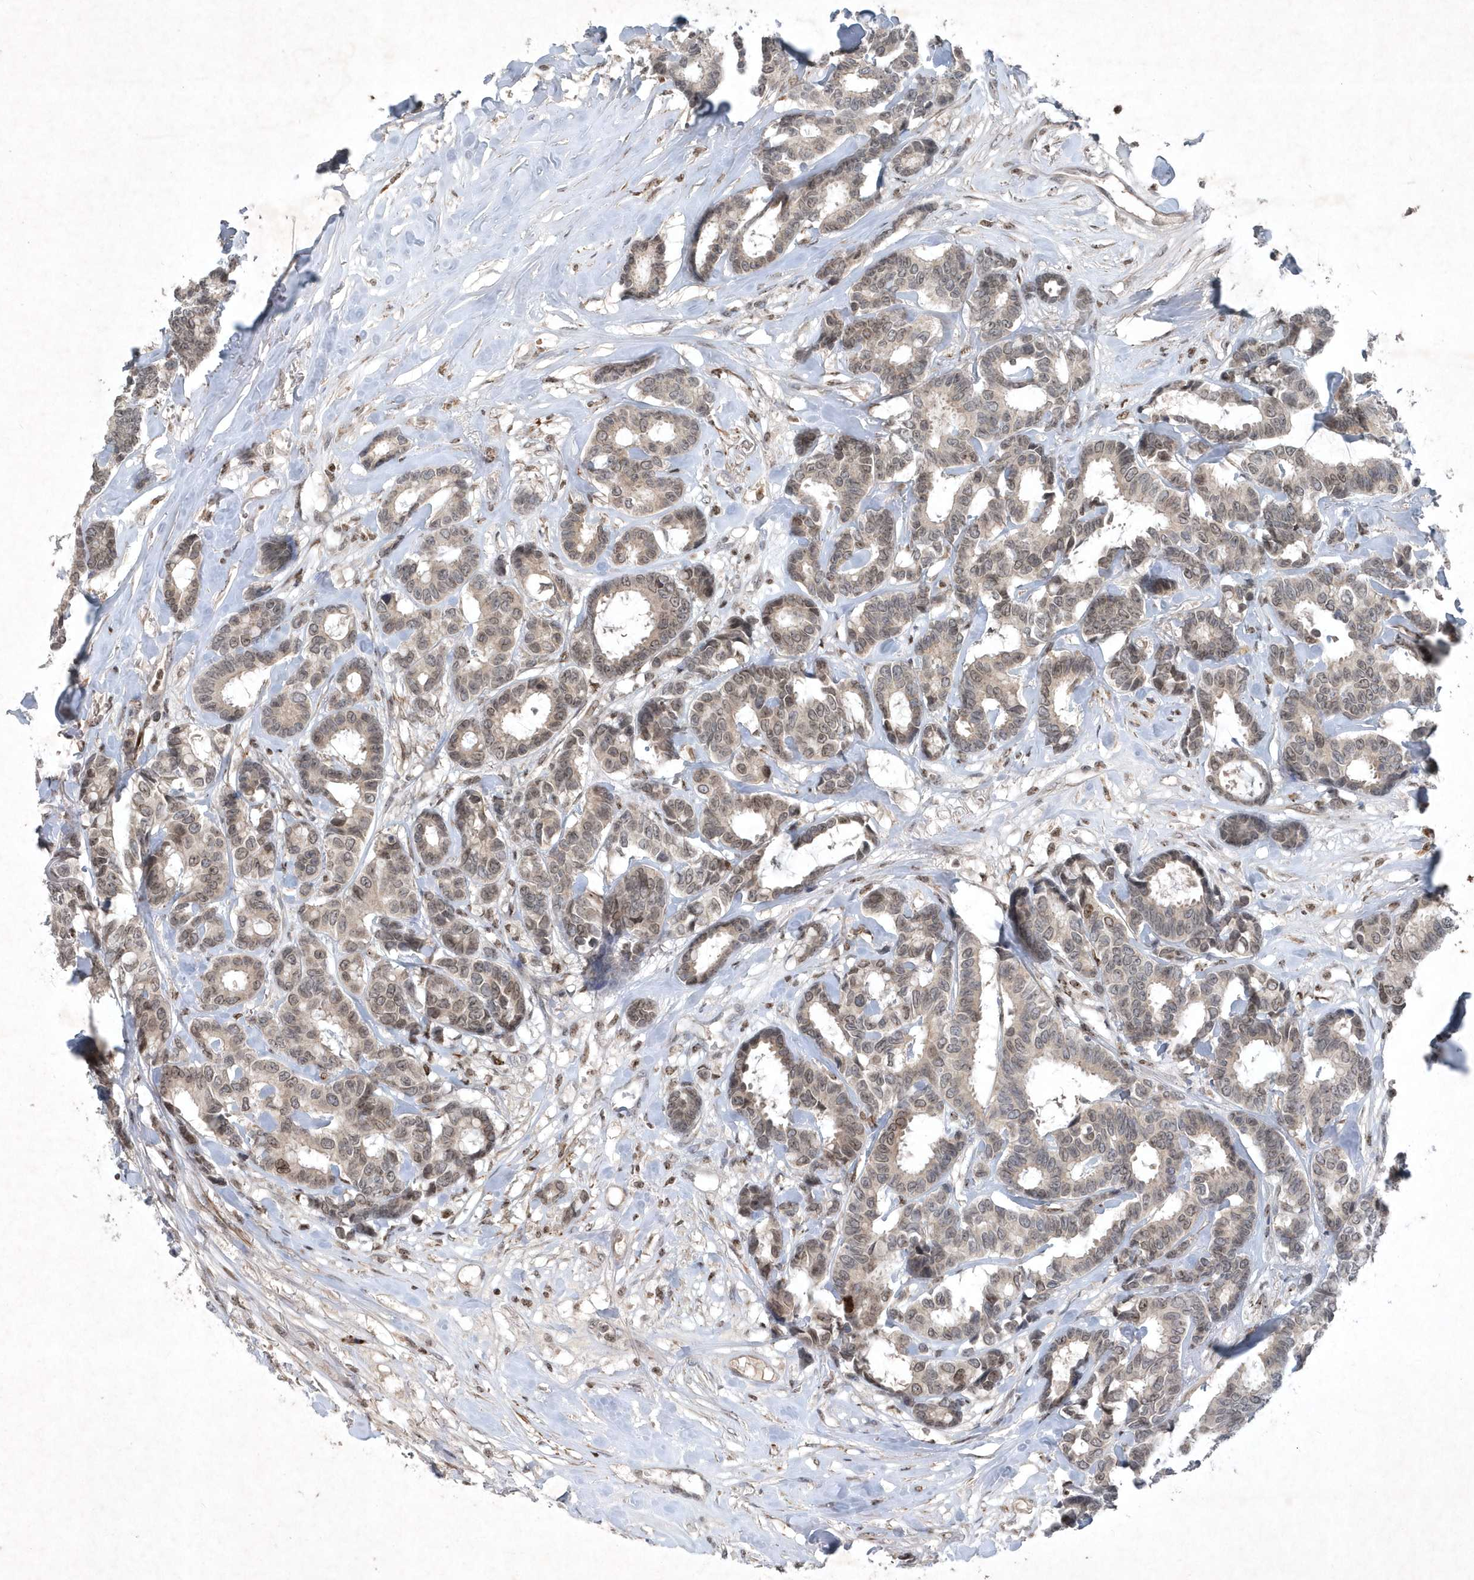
{"staining": {"intensity": "moderate", "quantity": ">75%", "location": "nuclear"}, "tissue": "breast cancer", "cell_type": "Tumor cells", "image_type": "cancer", "snomed": [{"axis": "morphology", "description": "Duct carcinoma"}, {"axis": "topography", "description": "Breast"}], "caption": "Immunohistochemistry of human breast infiltrating ductal carcinoma demonstrates medium levels of moderate nuclear expression in approximately >75% of tumor cells.", "gene": "QTRT2", "patient": {"sex": "female", "age": 87}}